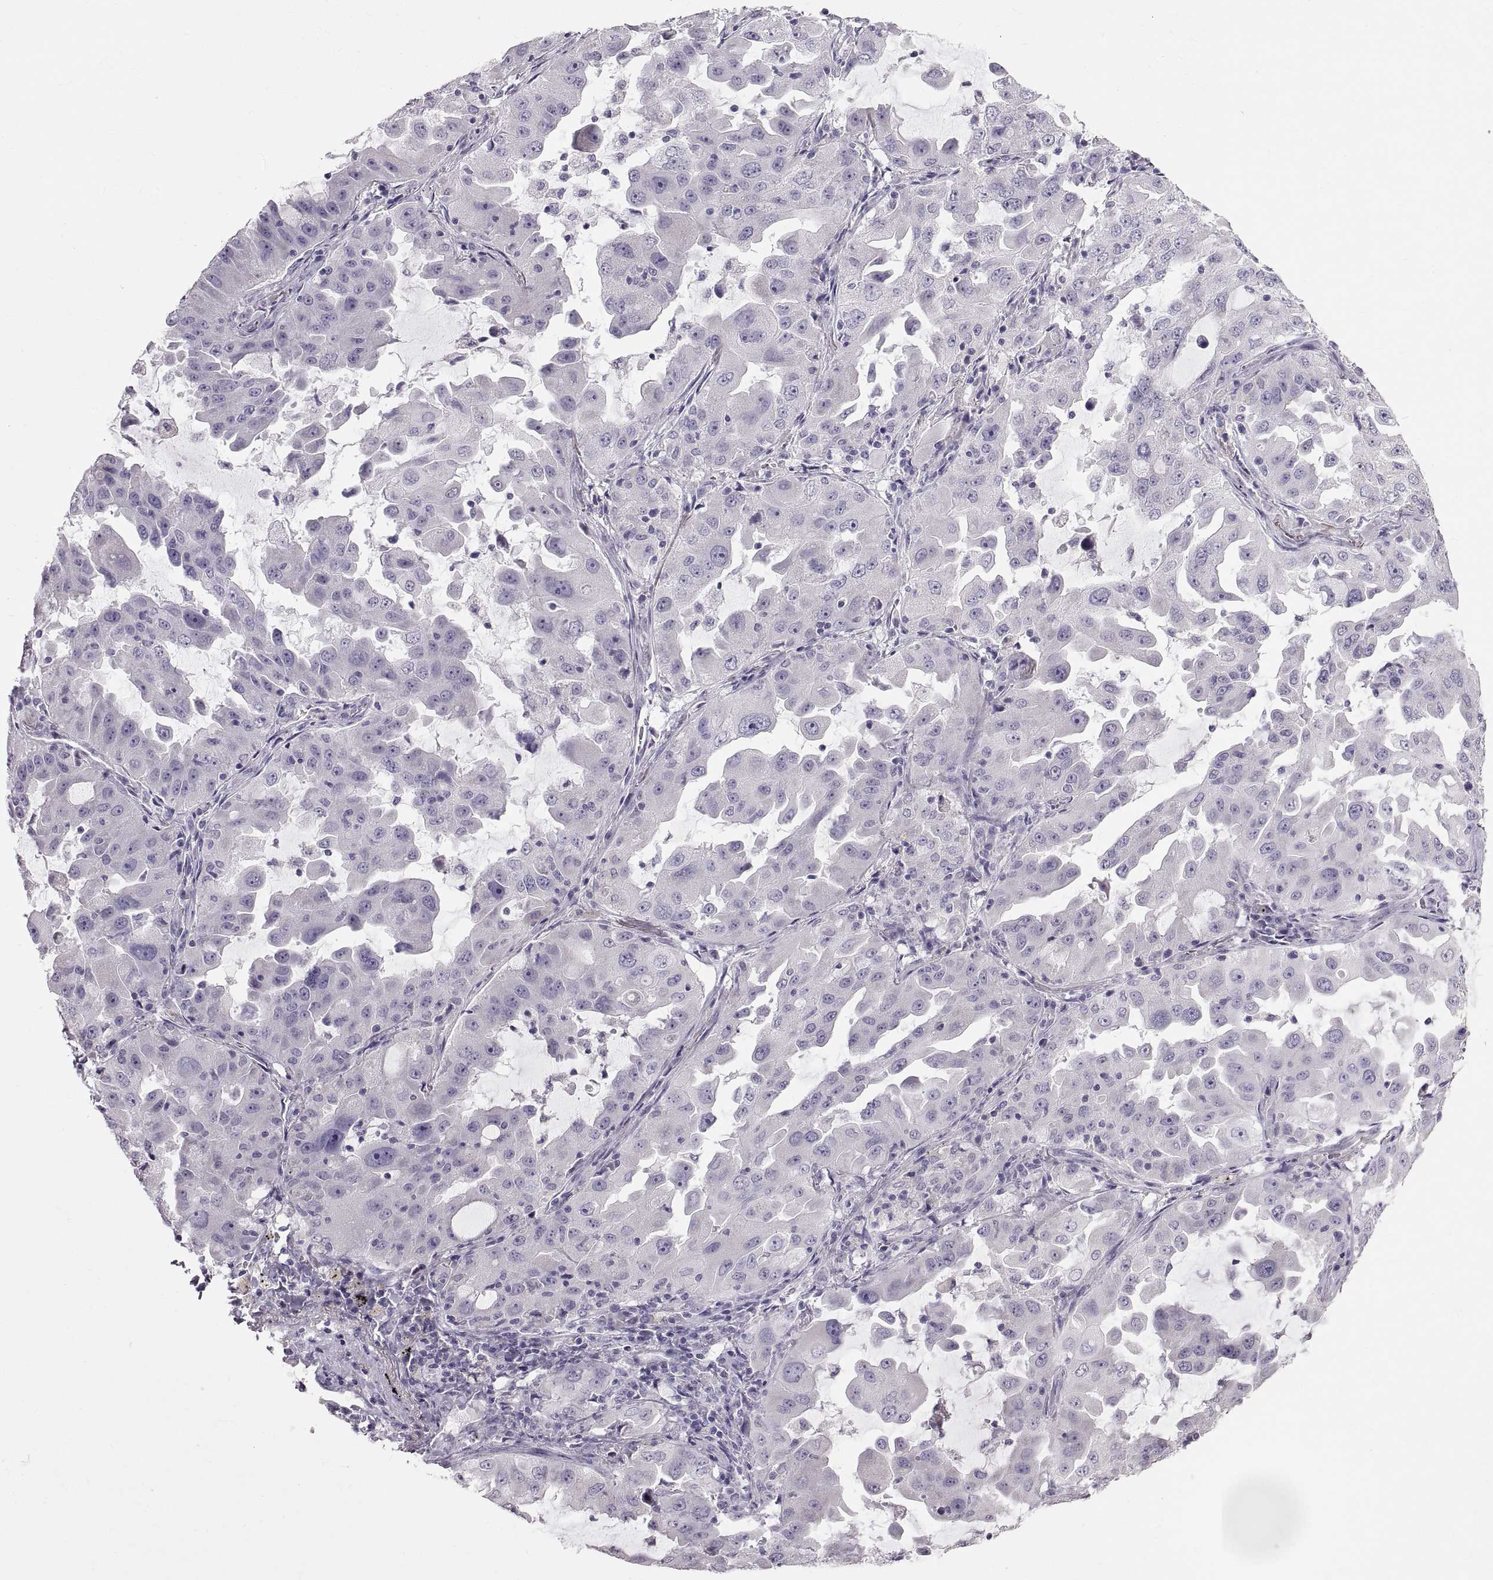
{"staining": {"intensity": "negative", "quantity": "none", "location": "none"}, "tissue": "lung cancer", "cell_type": "Tumor cells", "image_type": "cancer", "snomed": [{"axis": "morphology", "description": "Adenocarcinoma, NOS"}, {"axis": "topography", "description": "Lung"}], "caption": "This photomicrograph is of lung cancer (adenocarcinoma) stained with immunohistochemistry to label a protein in brown with the nuclei are counter-stained blue. There is no staining in tumor cells.", "gene": "WBP2NL", "patient": {"sex": "female", "age": 61}}